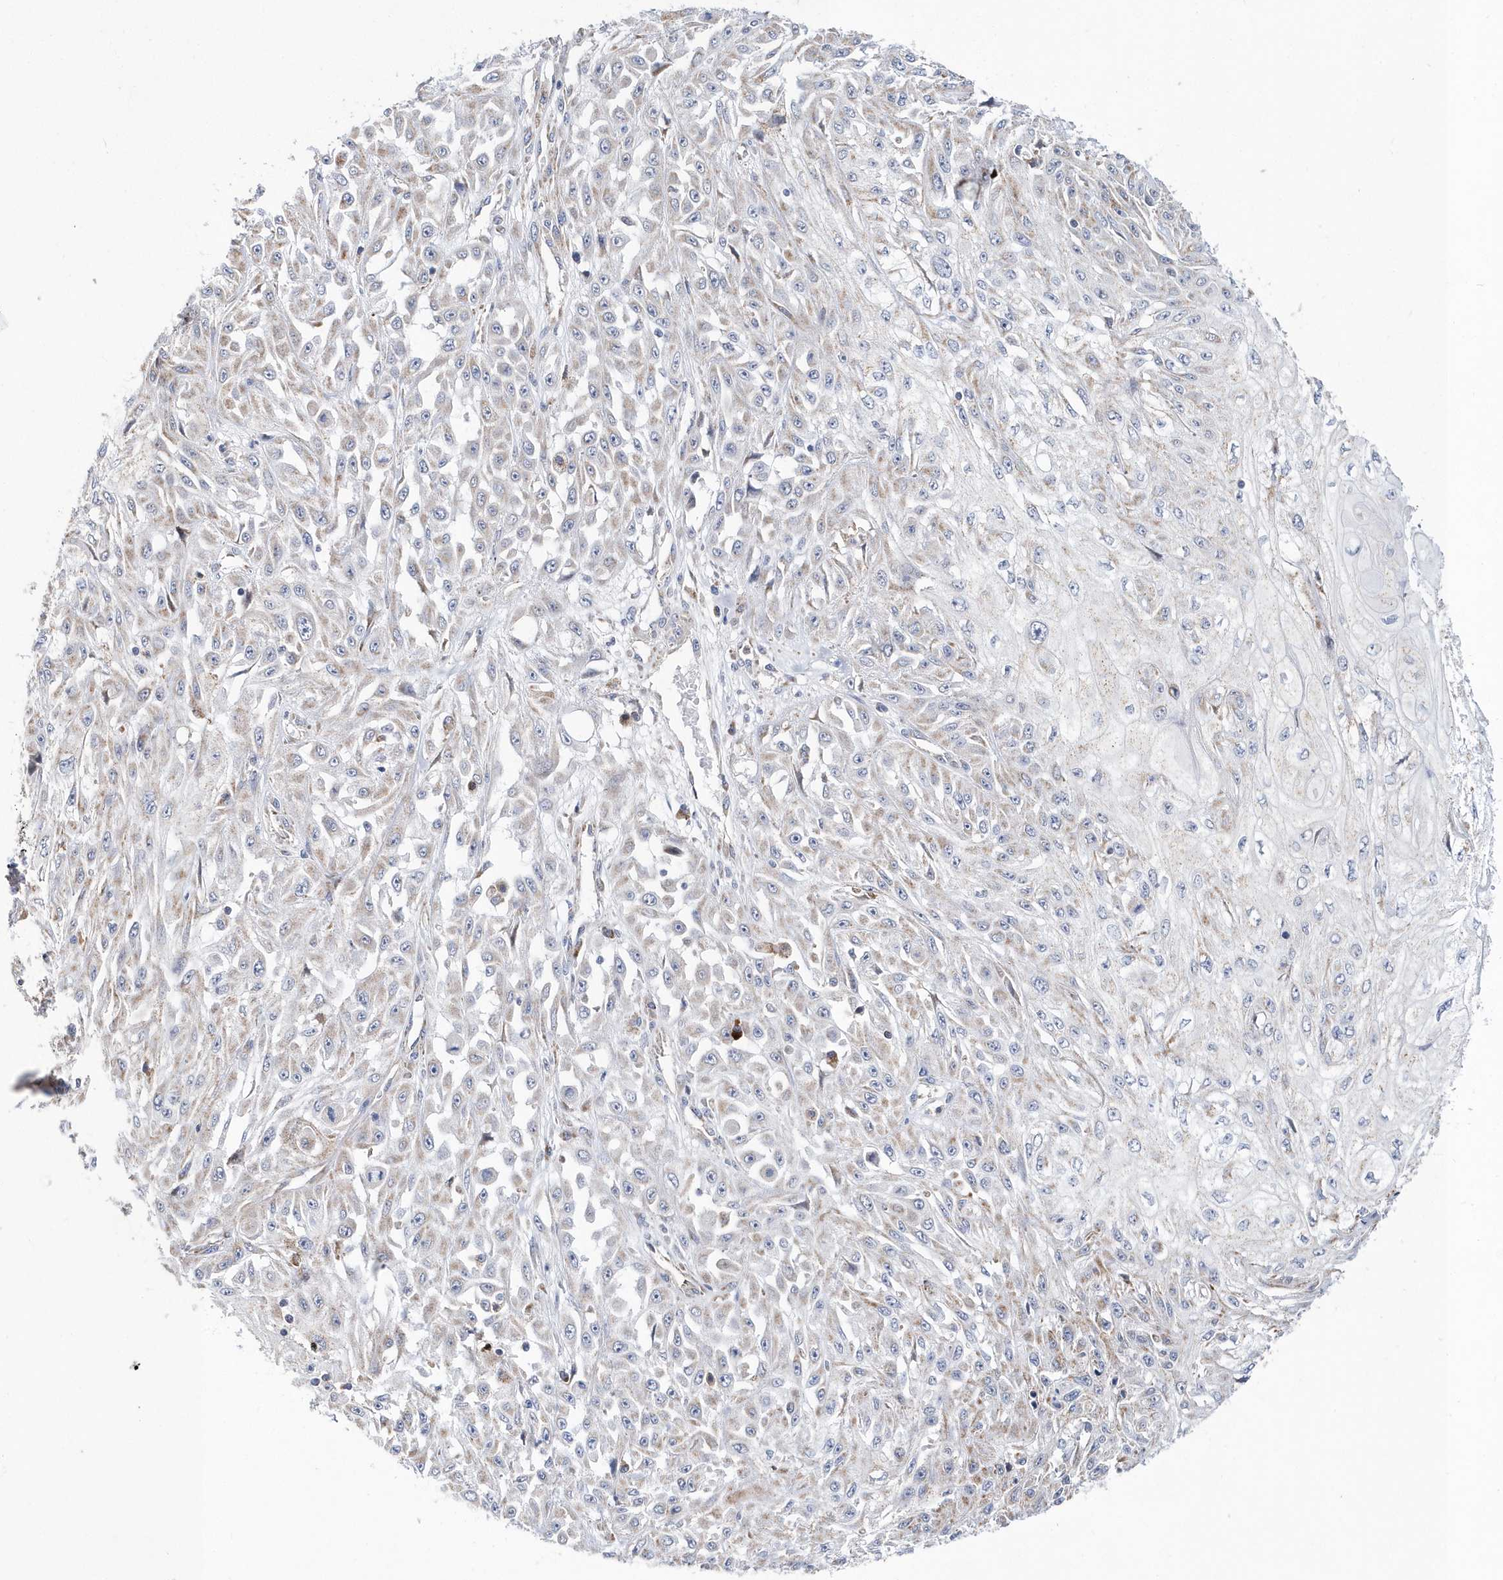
{"staining": {"intensity": "negative", "quantity": "none", "location": "none"}, "tissue": "skin cancer", "cell_type": "Tumor cells", "image_type": "cancer", "snomed": [{"axis": "morphology", "description": "Squamous cell carcinoma, NOS"}, {"axis": "morphology", "description": "Squamous cell carcinoma, metastatic, NOS"}, {"axis": "topography", "description": "Skin"}, {"axis": "topography", "description": "Lymph node"}], "caption": "A photomicrograph of skin cancer (squamous cell carcinoma) stained for a protein shows no brown staining in tumor cells.", "gene": "SPATA5", "patient": {"sex": "male", "age": 75}}